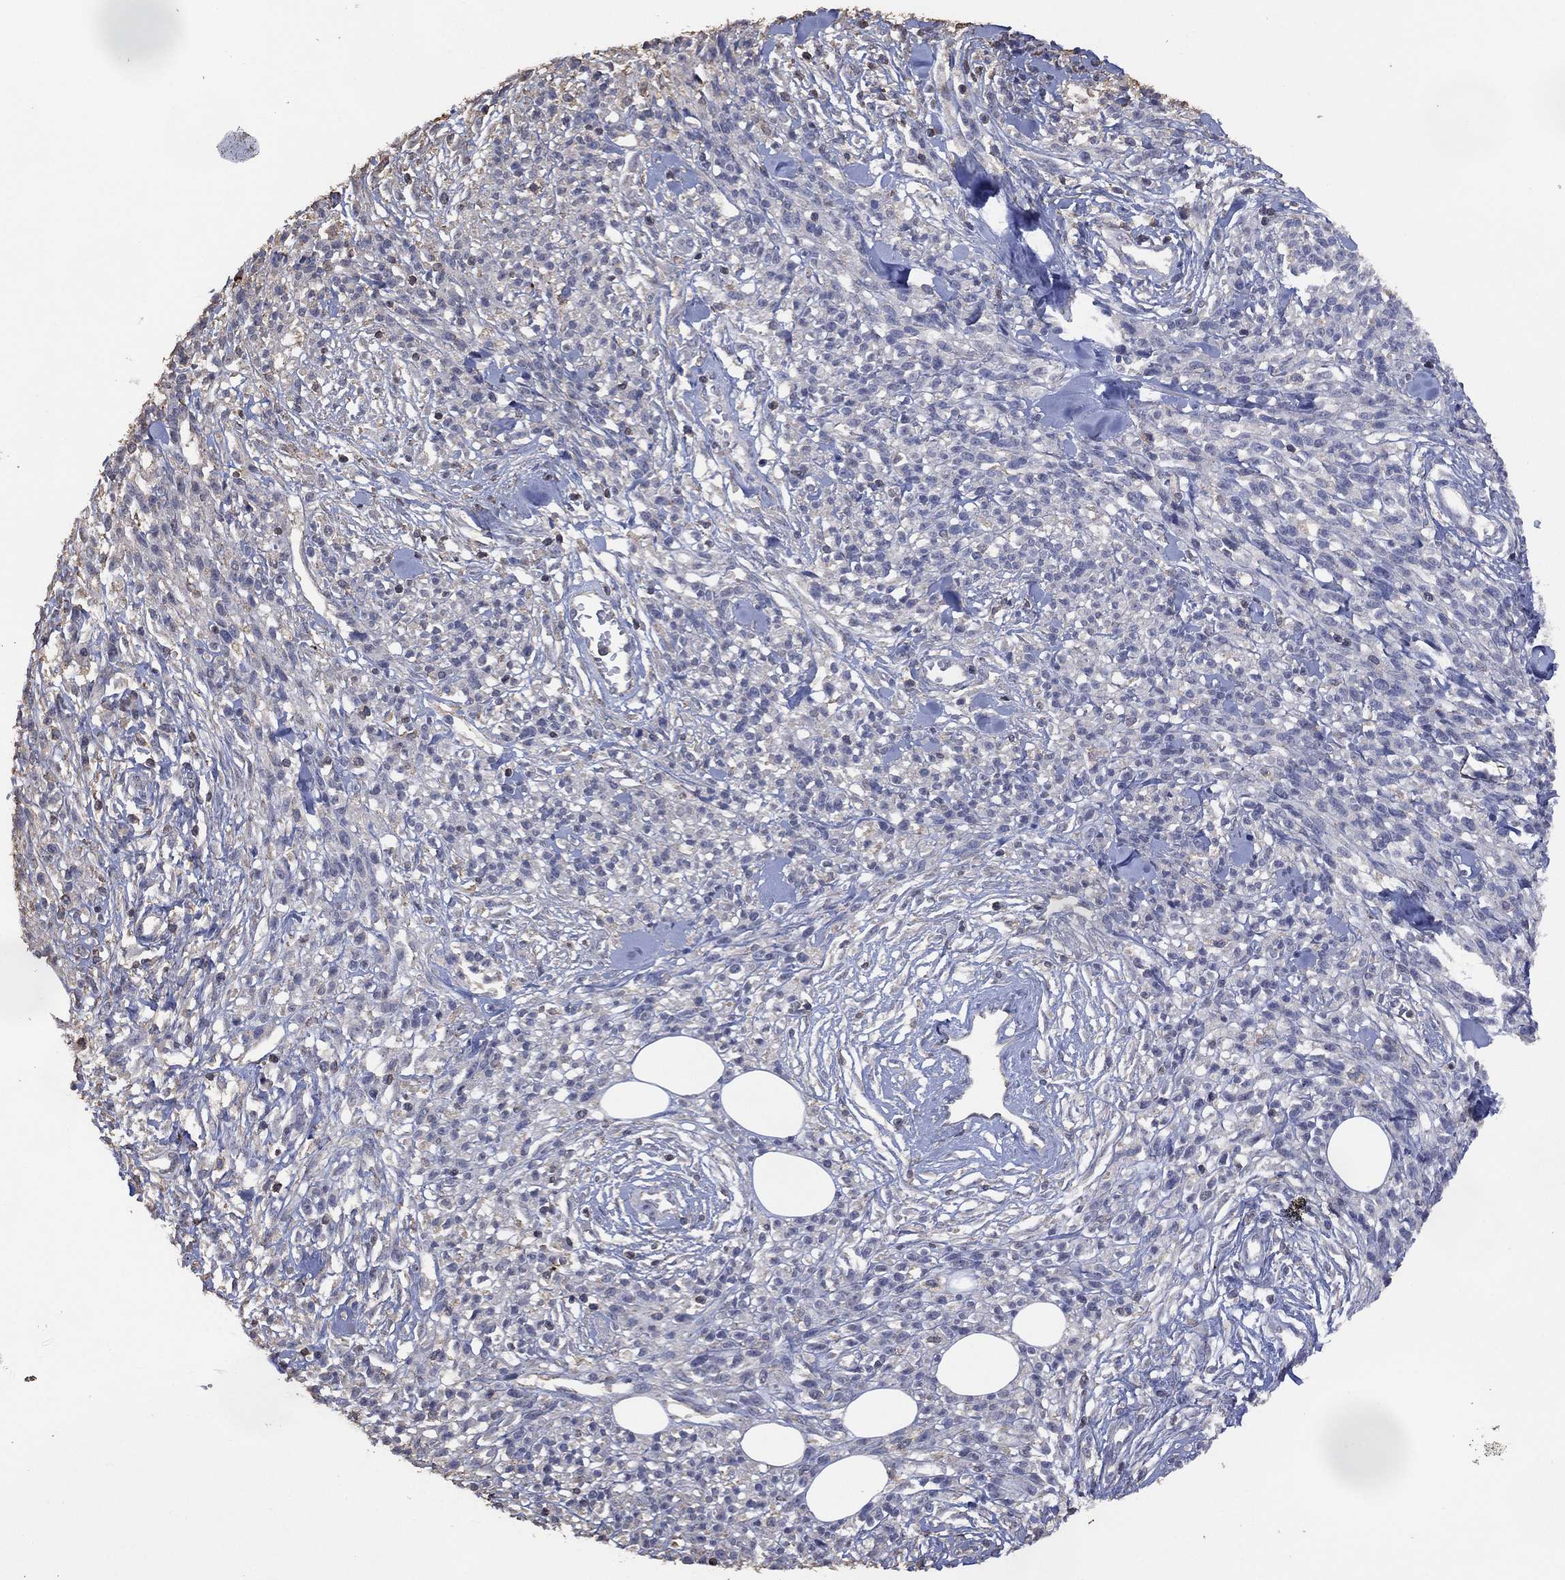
{"staining": {"intensity": "negative", "quantity": "none", "location": "none"}, "tissue": "melanoma", "cell_type": "Tumor cells", "image_type": "cancer", "snomed": [{"axis": "morphology", "description": "Malignant melanoma, NOS"}, {"axis": "topography", "description": "Skin"}, {"axis": "topography", "description": "Skin of trunk"}], "caption": "Immunohistochemical staining of human melanoma exhibits no significant expression in tumor cells.", "gene": "ADPRHL1", "patient": {"sex": "male", "age": 74}}